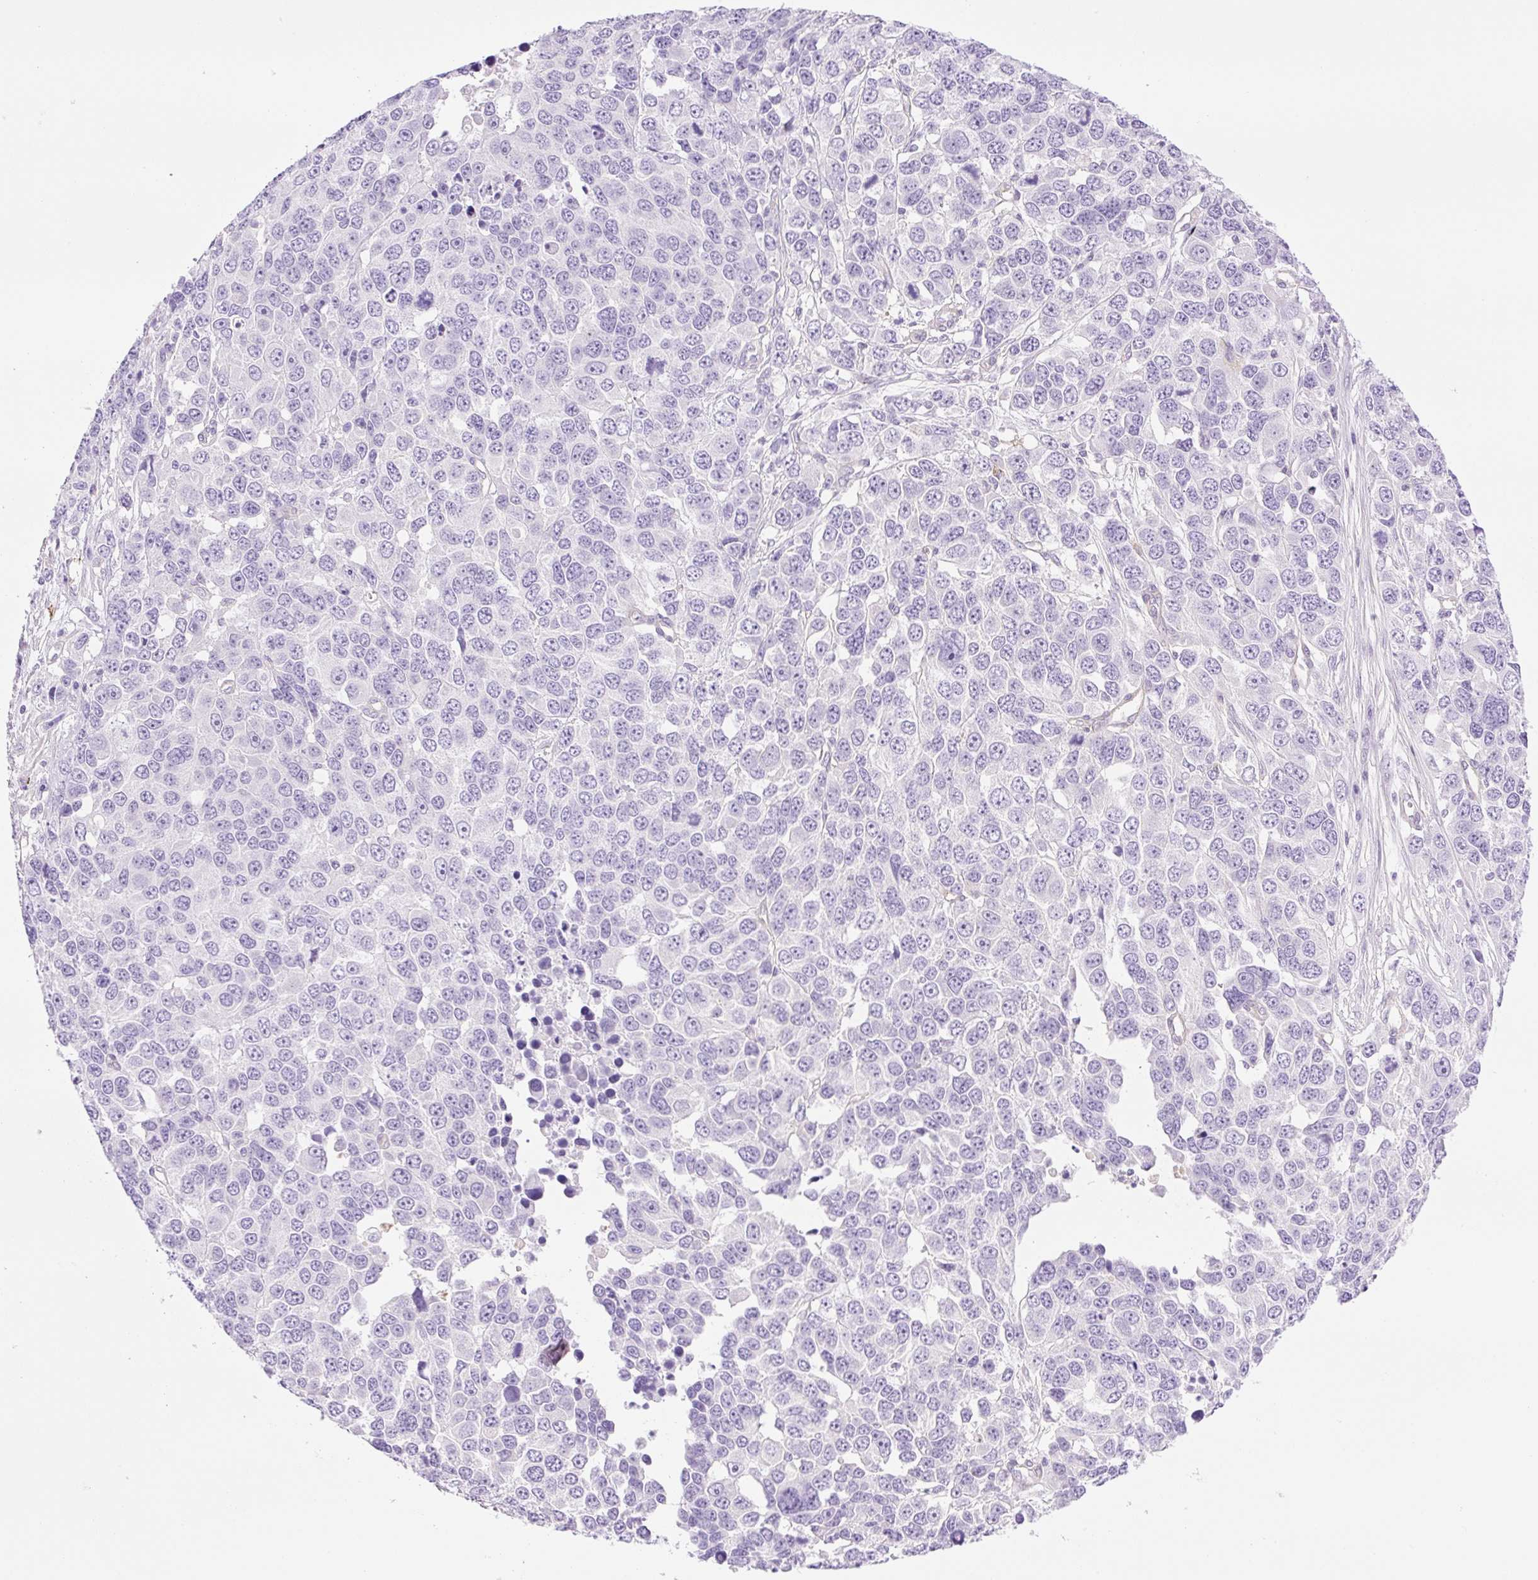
{"staining": {"intensity": "negative", "quantity": "none", "location": "none"}, "tissue": "ovarian cancer", "cell_type": "Tumor cells", "image_type": "cancer", "snomed": [{"axis": "morphology", "description": "Cystadenocarcinoma, serous, NOS"}, {"axis": "topography", "description": "Ovary"}], "caption": "Immunohistochemistry (IHC) histopathology image of ovarian serous cystadenocarcinoma stained for a protein (brown), which displays no expression in tumor cells. Nuclei are stained in blue.", "gene": "EHD3", "patient": {"sex": "female", "age": 76}}